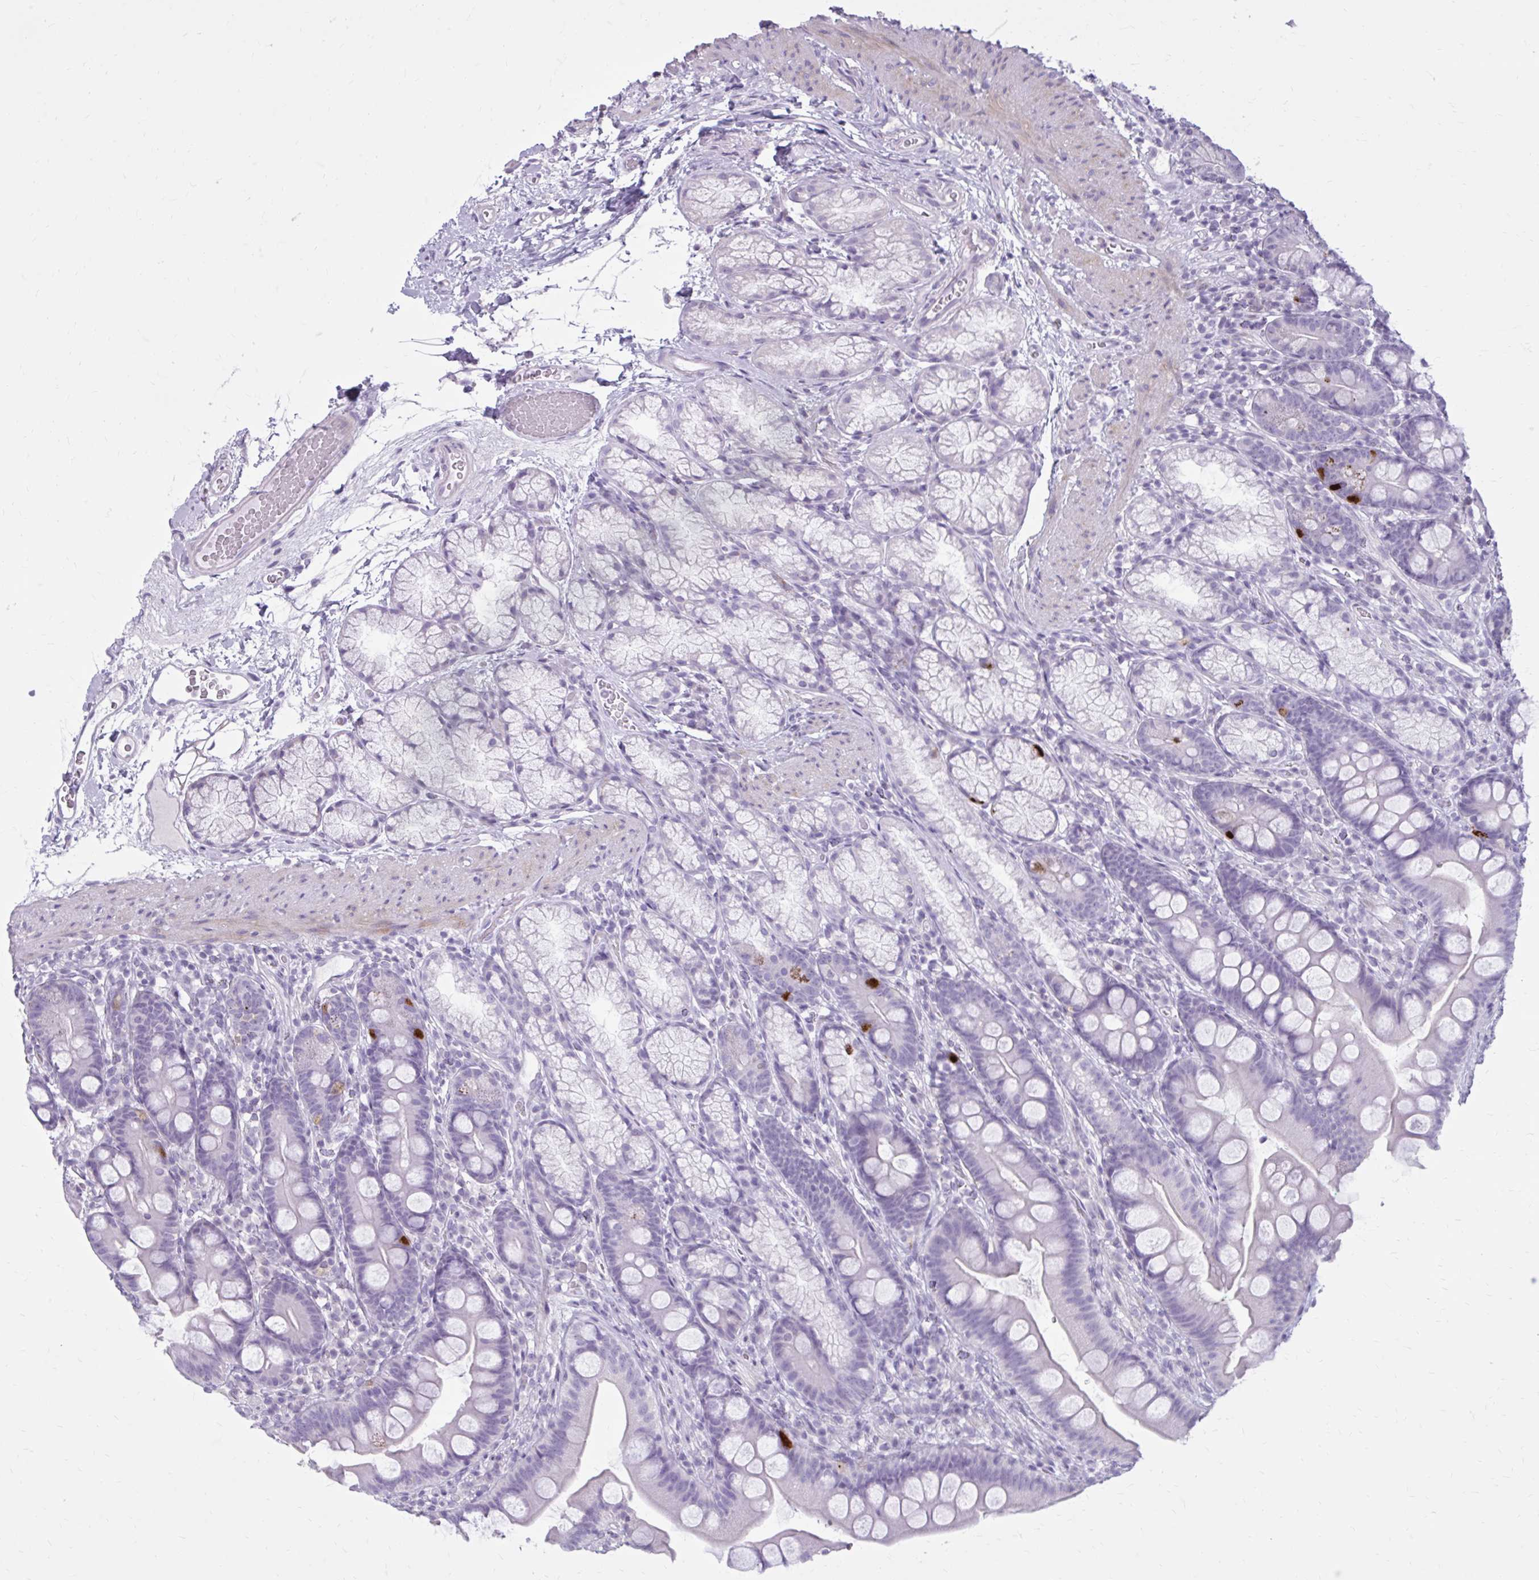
{"staining": {"intensity": "strong", "quantity": "<25%", "location": "cytoplasmic/membranous"}, "tissue": "duodenum", "cell_type": "Glandular cells", "image_type": "normal", "snomed": [{"axis": "morphology", "description": "Normal tissue, NOS"}, {"axis": "topography", "description": "Duodenum"}], "caption": "DAB (3,3'-diaminobenzidine) immunohistochemical staining of benign duodenum displays strong cytoplasmic/membranous protein staining in approximately <25% of glandular cells. (DAB (3,3'-diaminobenzidine) IHC with brightfield microscopy, high magnification).", "gene": "OR4B1", "patient": {"sex": "female", "age": 67}}